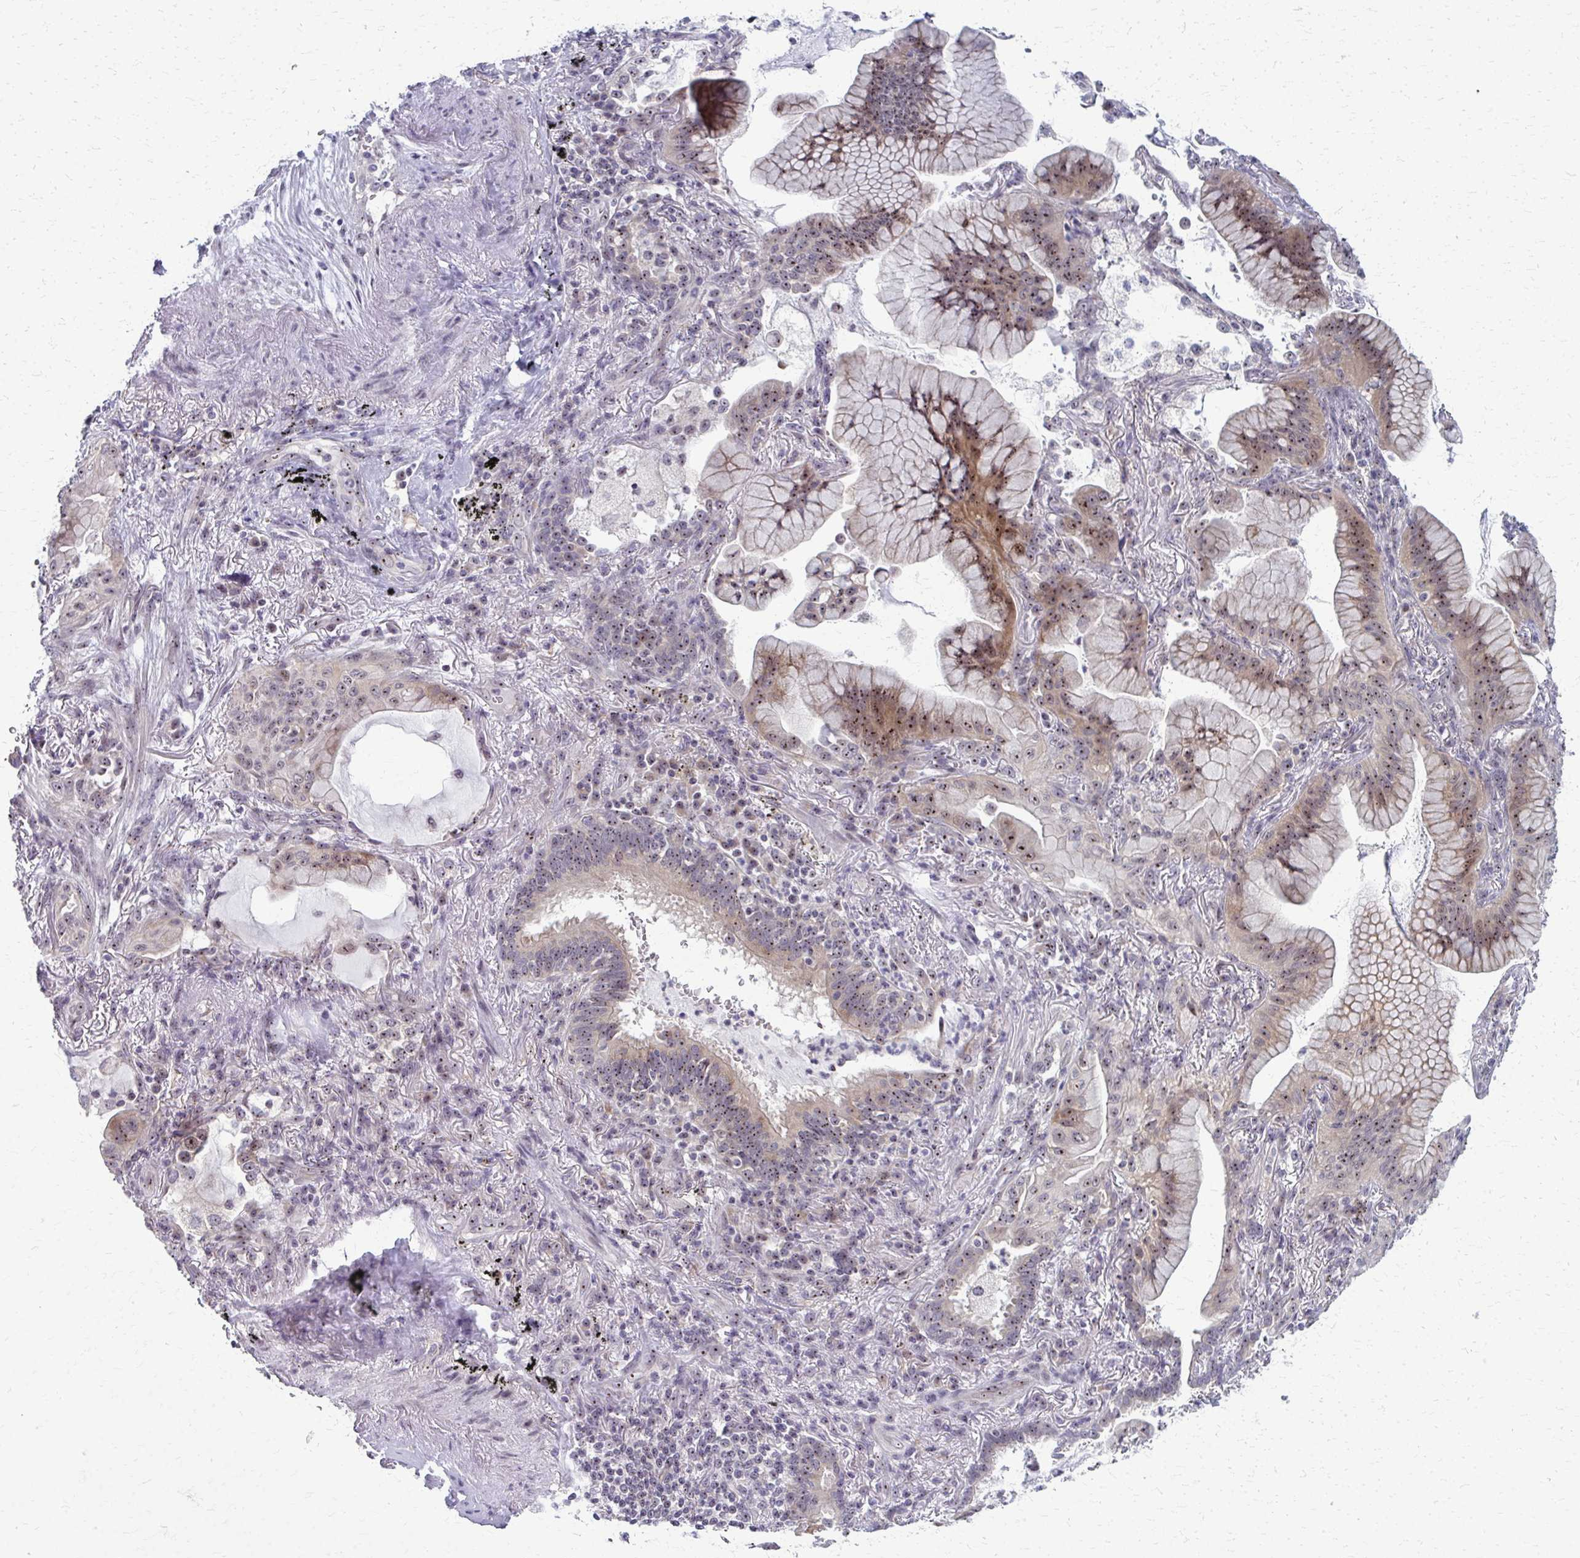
{"staining": {"intensity": "moderate", "quantity": "25%-75%", "location": "nuclear"}, "tissue": "lung cancer", "cell_type": "Tumor cells", "image_type": "cancer", "snomed": [{"axis": "morphology", "description": "Adenocarcinoma, NOS"}, {"axis": "topography", "description": "Lung"}], "caption": "High-magnification brightfield microscopy of lung cancer (adenocarcinoma) stained with DAB (3,3'-diaminobenzidine) (brown) and counterstained with hematoxylin (blue). tumor cells exhibit moderate nuclear expression is present in about25%-75% of cells.", "gene": "NUDT16", "patient": {"sex": "male", "age": 77}}